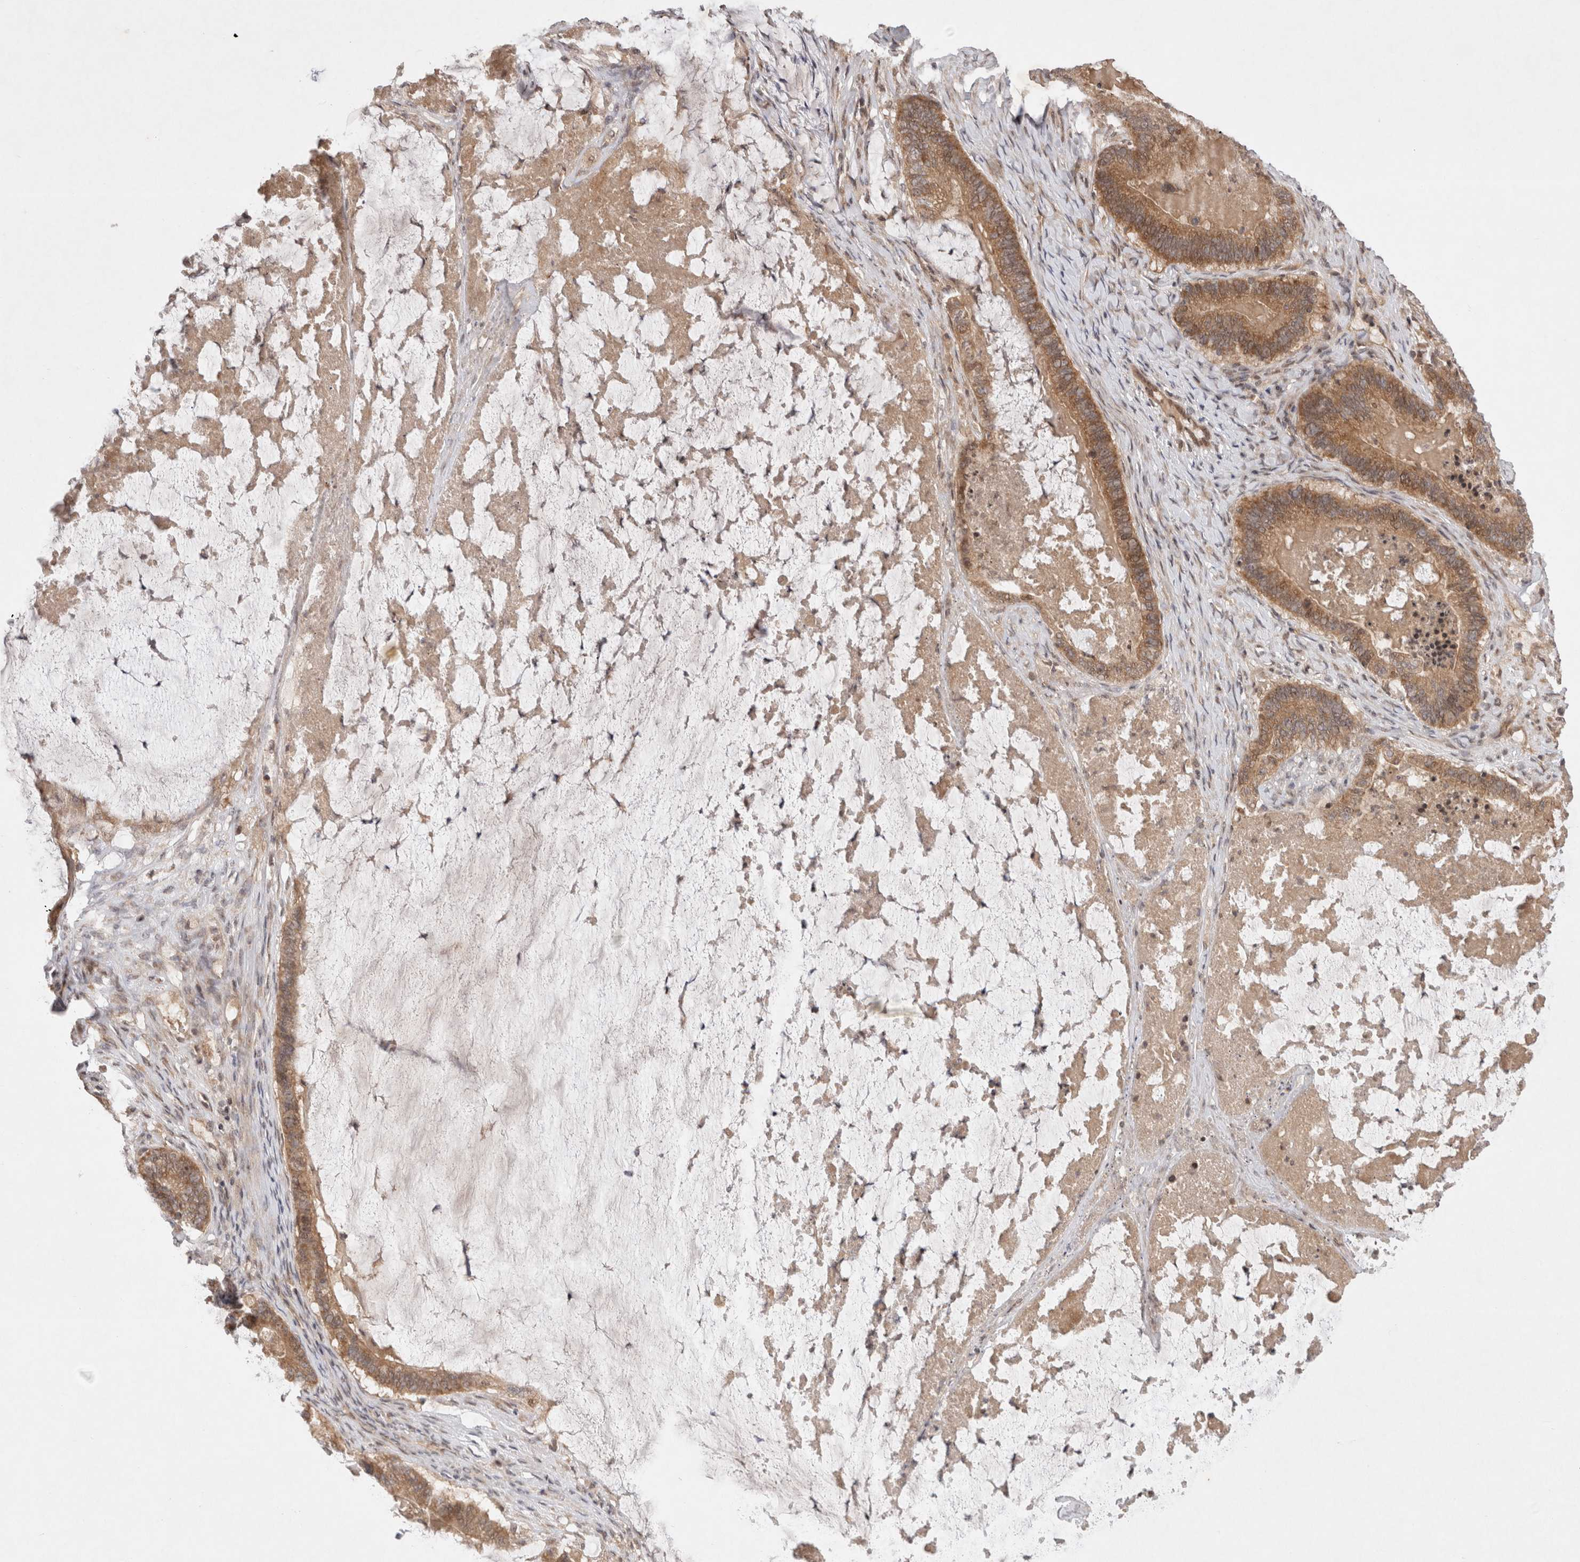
{"staining": {"intensity": "moderate", "quantity": ">75%", "location": "cytoplasmic/membranous"}, "tissue": "ovarian cancer", "cell_type": "Tumor cells", "image_type": "cancer", "snomed": [{"axis": "morphology", "description": "Cystadenocarcinoma, mucinous, NOS"}, {"axis": "topography", "description": "Ovary"}], "caption": "An immunohistochemistry histopathology image of tumor tissue is shown. Protein staining in brown highlights moderate cytoplasmic/membranous positivity in ovarian mucinous cystadenocarcinoma within tumor cells.", "gene": "EIF2AK1", "patient": {"sex": "female", "age": 61}}